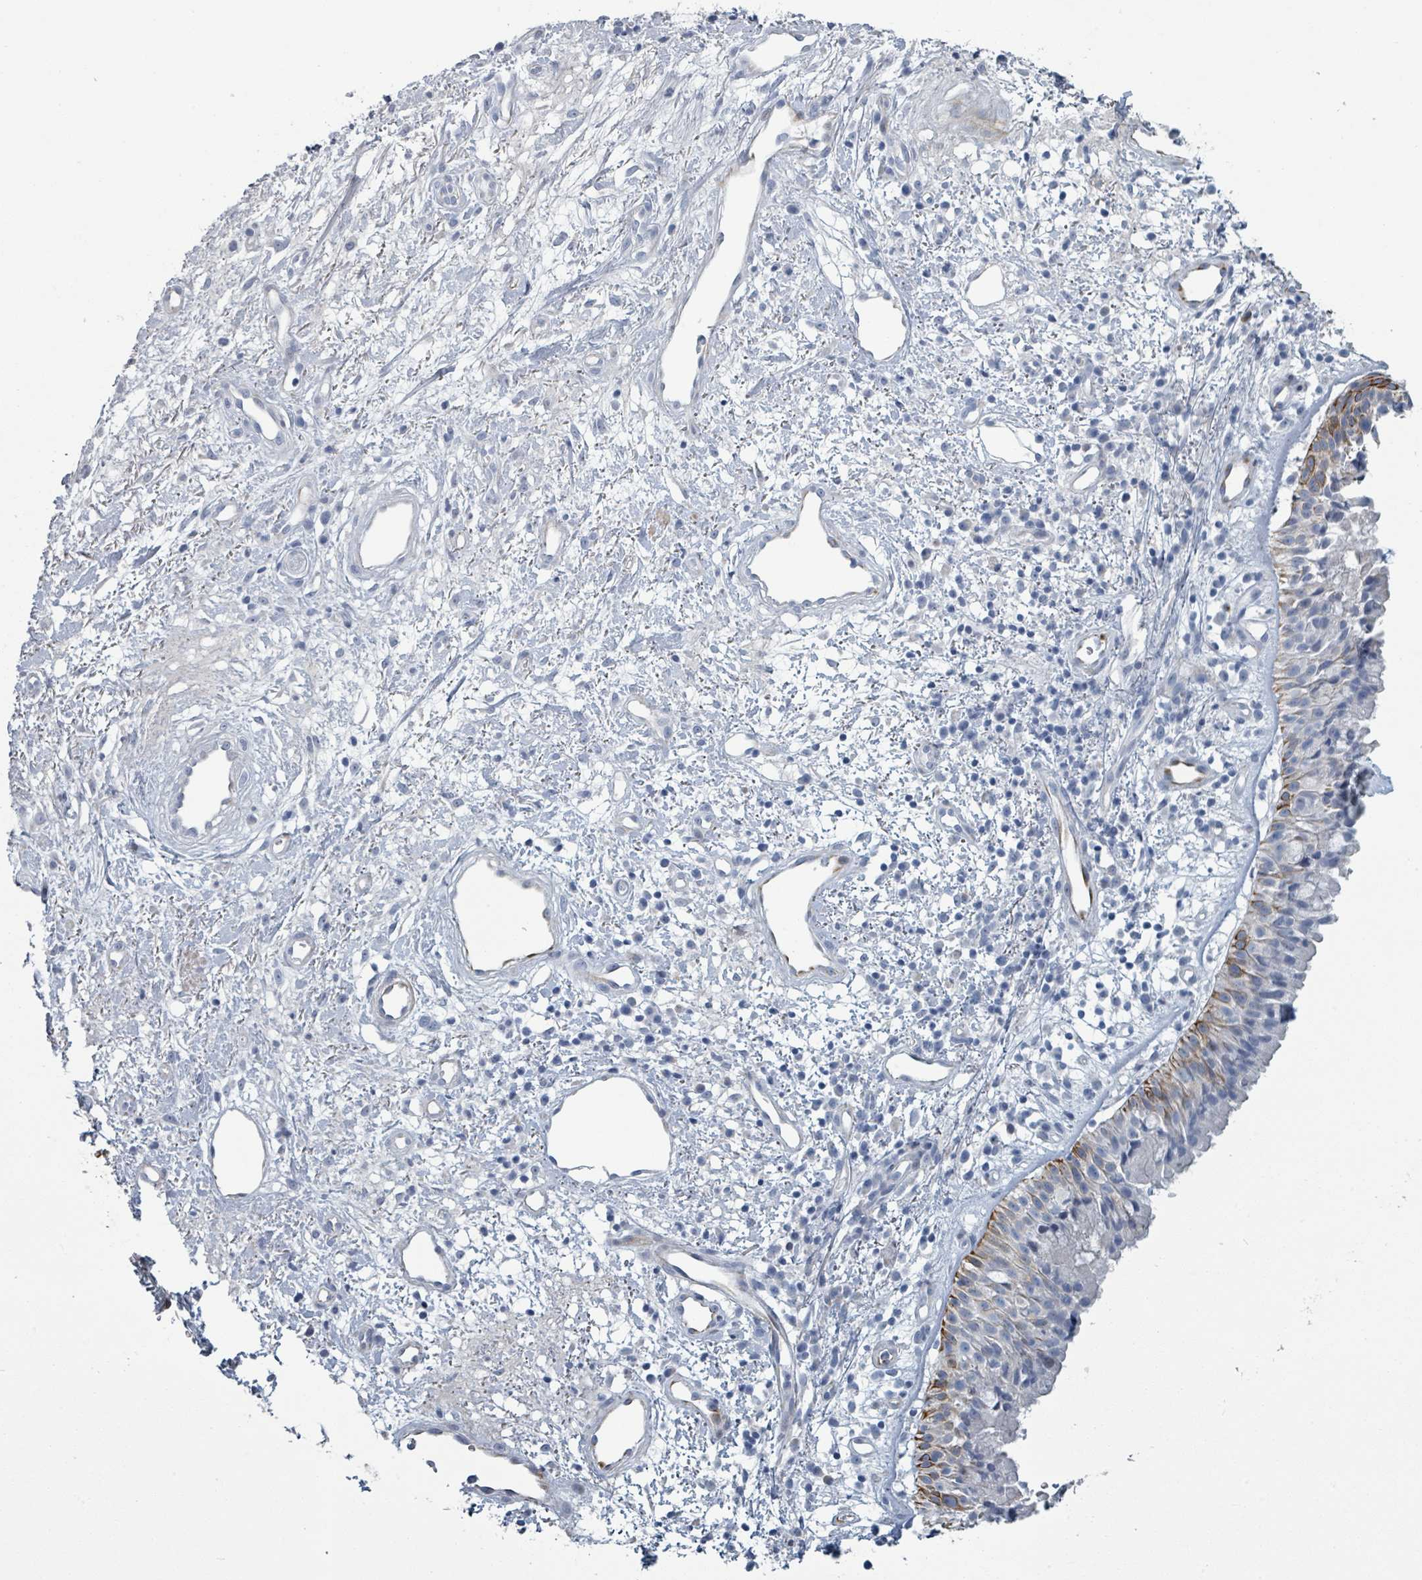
{"staining": {"intensity": "strong", "quantity": "25%-75%", "location": "cytoplasmic/membranous"}, "tissue": "nasopharynx", "cell_type": "Respiratory epithelial cells", "image_type": "normal", "snomed": [{"axis": "morphology", "description": "Normal tissue, NOS"}, {"axis": "topography", "description": "Cartilage tissue"}, {"axis": "topography", "description": "Nasopharynx"}, {"axis": "topography", "description": "Thyroid gland"}], "caption": "Immunohistochemical staining of unremarkable nasopharynx exhibits strong cytoplasmic/membranous protein expression in approximately 25%-75% of respiratory epithelial cells.", "gene": "RAB33B", "patient": {"sex": "male", "age": 63}}